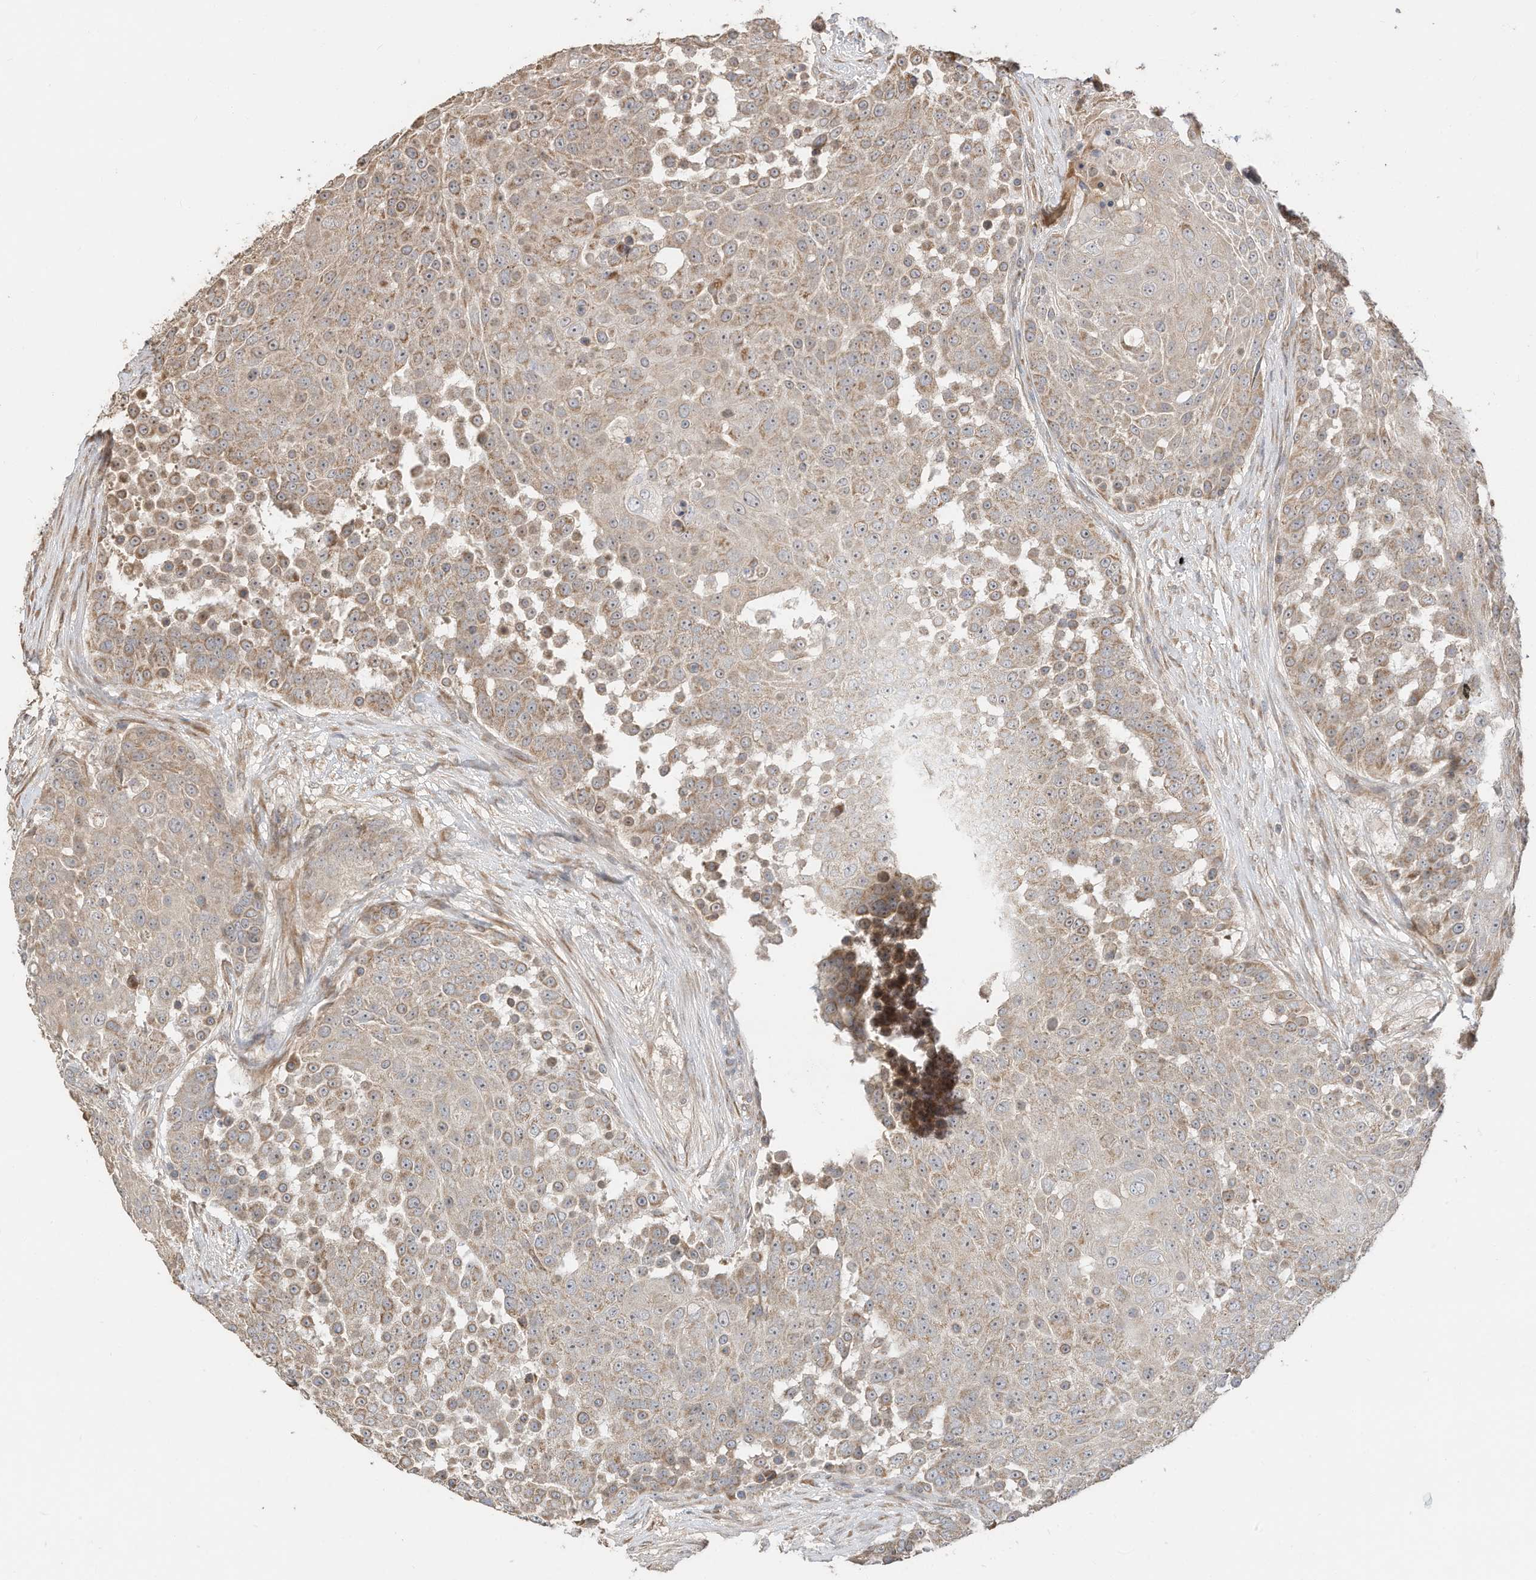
{"staining": {"intensity": "moderate", "quantity": "<25%", "location": "cytoplasmic/membranous"}, "tissue": "urothelial cancer", "cell_type": "Tumor cells", "image_type": "cancer", "snomed": [{"axis": "morphology", "description": "Urothelial carcinoma, High grade"}, {"axis": "topography", "description": "Urinary bladder"}], "caption": "Human urothelial cancer stained for a protein (brown) shows moderate cytoplasmic/membranous positive staining in approximately <25% of tumor cells.", "gene": "CAGE1", "patient": {"sex": "female", "age": 63}}